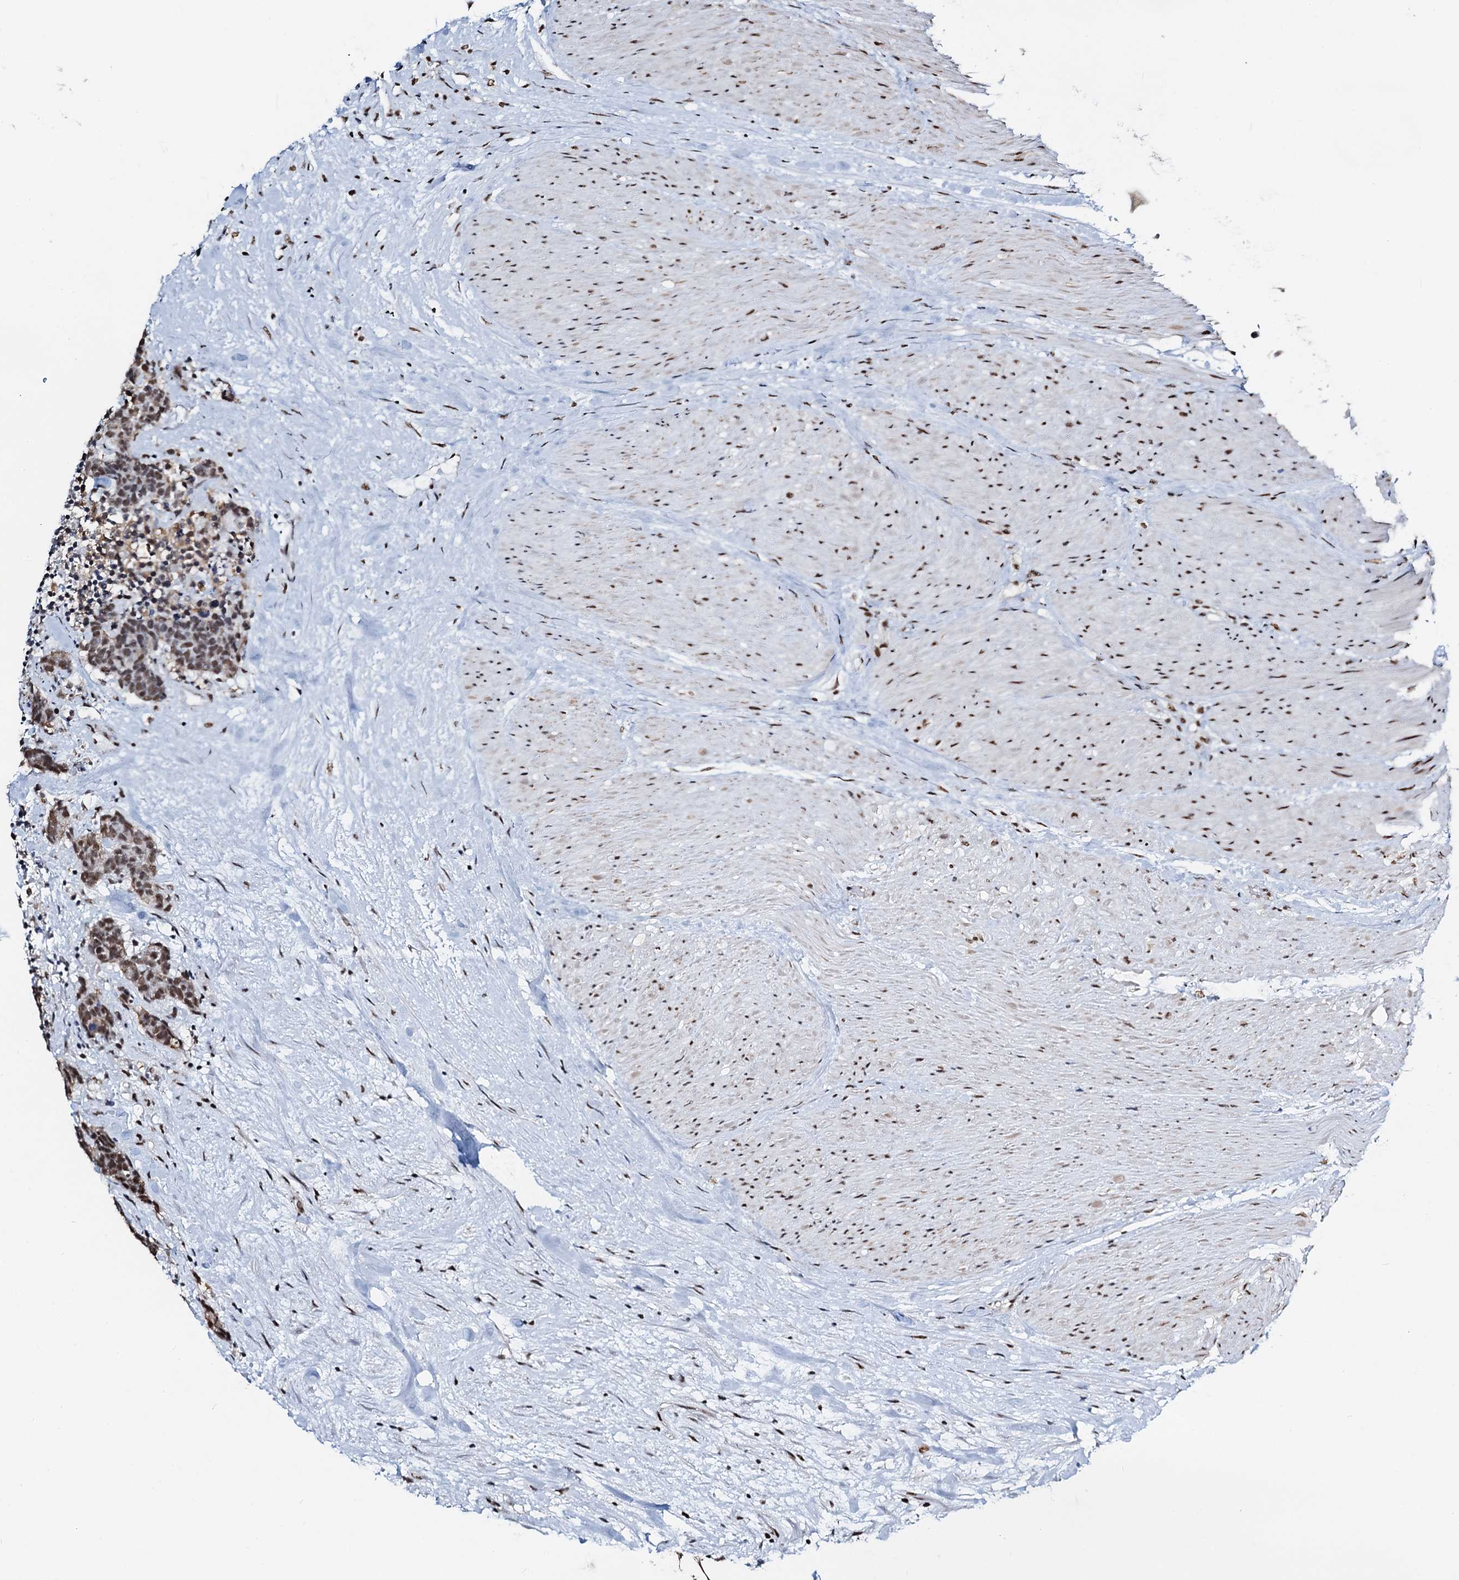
{"staining": {"intensity": "moderate", "quantity": "25%-75%", "location": "nuclear"}, "tissue": "carcinoid", "cell_type": "Tumor cells", "image_type": "cancer", "snomed": [{"axis": "morphology", "description": "Carcinoma, NOS"}, {"axis": "morphology", "description": "Carcinoid, malignant, NOS"}, {"axis": "topography", "description": "Urinary bladder"}], "caption": "DAB (3,3'-diaminobenzidine) immunohistochemical staining of human carcinoid reveals moderate nuclear protein staining in approximately 25%-75% of tumor cells.", "gene": "ZNF609", "patient": {"sex": "male", "age": 57}}